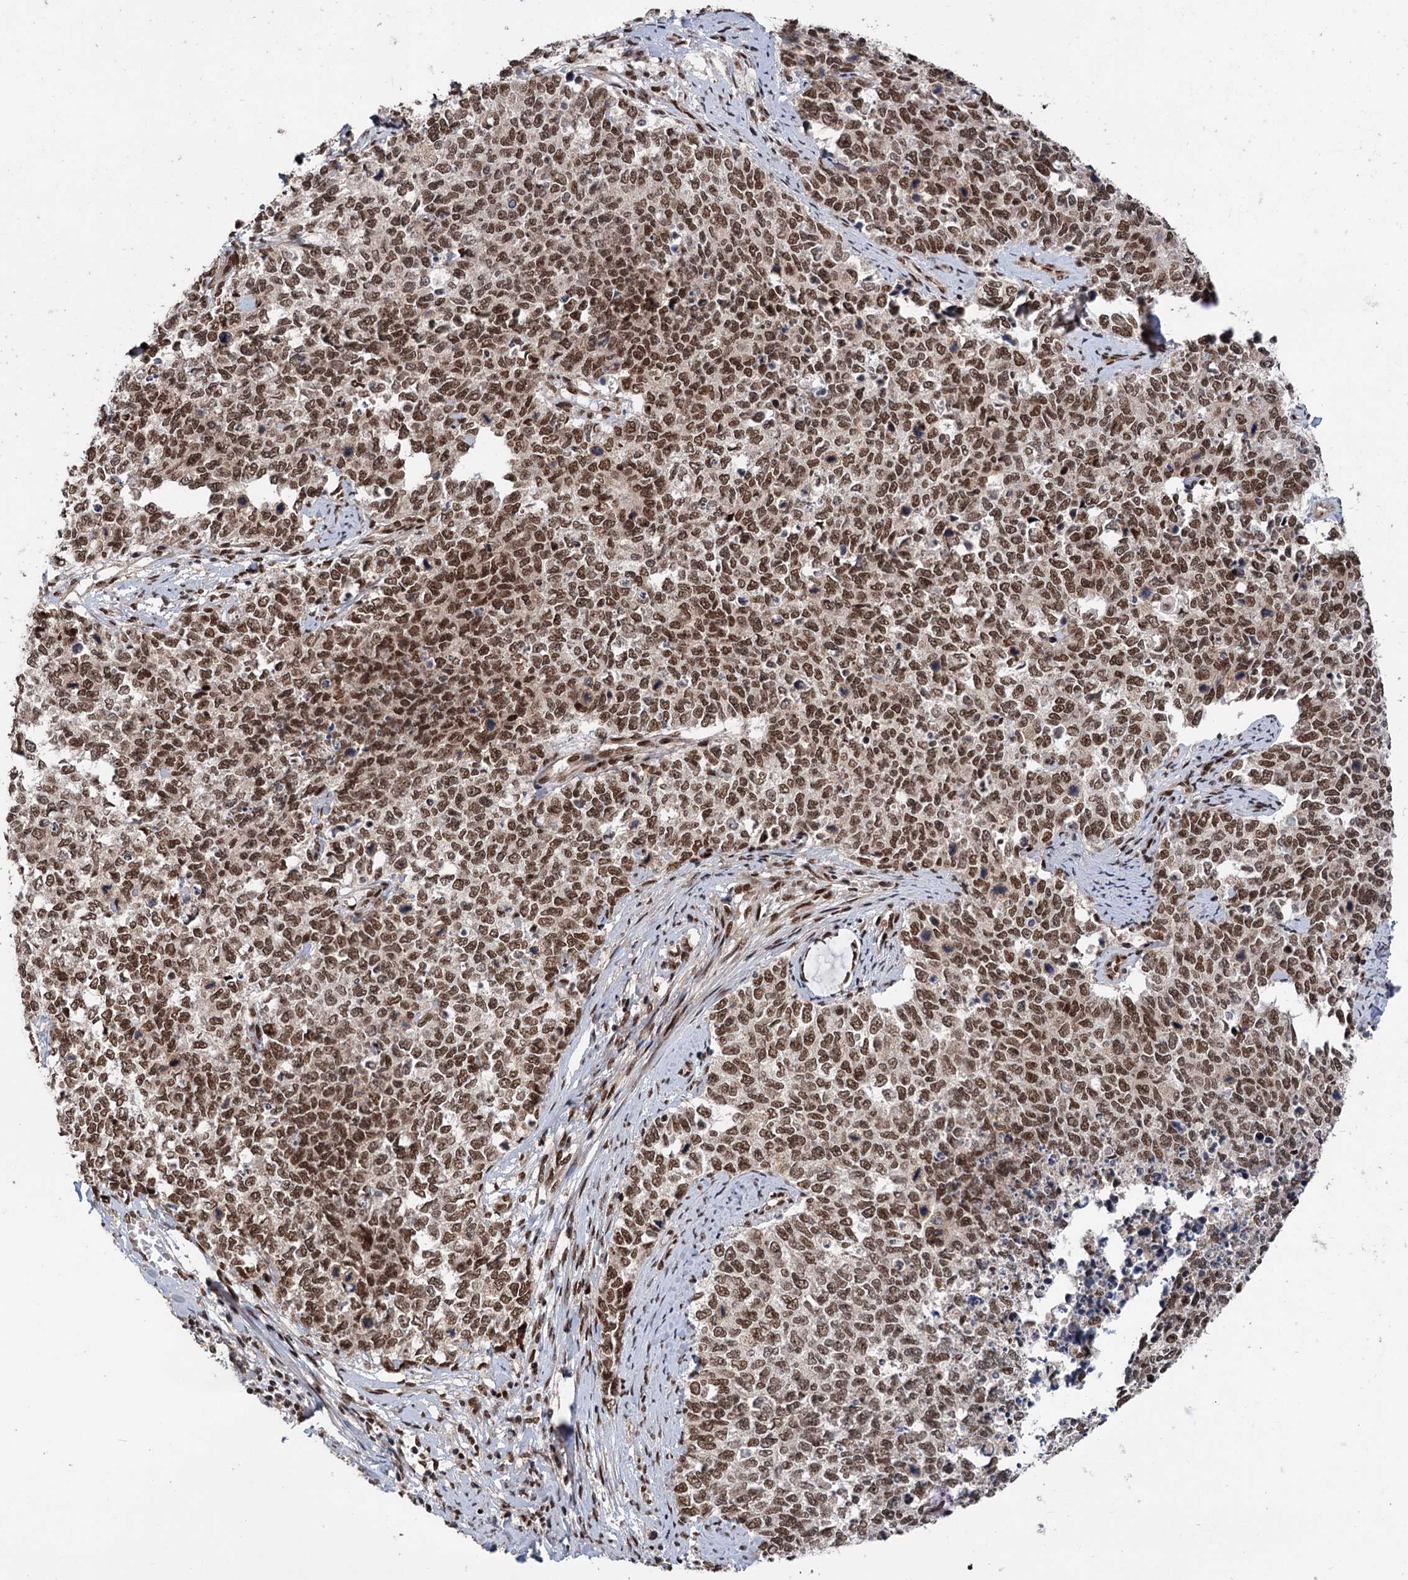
{"staining": {"intensity": "strong", "quantity": ">75%", "location": "nuclear"}, "tissue": "cervical cancer", "cell_type": "Tumor cells", "image_type": "cancer", "snomed": [{"axis": "morphology", "description": "Squamous cell carcinoma, NOS"}, {"axis": "topography", "description": "Cervix"}], "caption": "Brown immunohistochemical staining in cervical squamous cell carcinoma shows strong nuclear expression in approximately >75% of tumor cells.", "gene": "MAML1", "patient": {"sex": "female", "age": 63}}